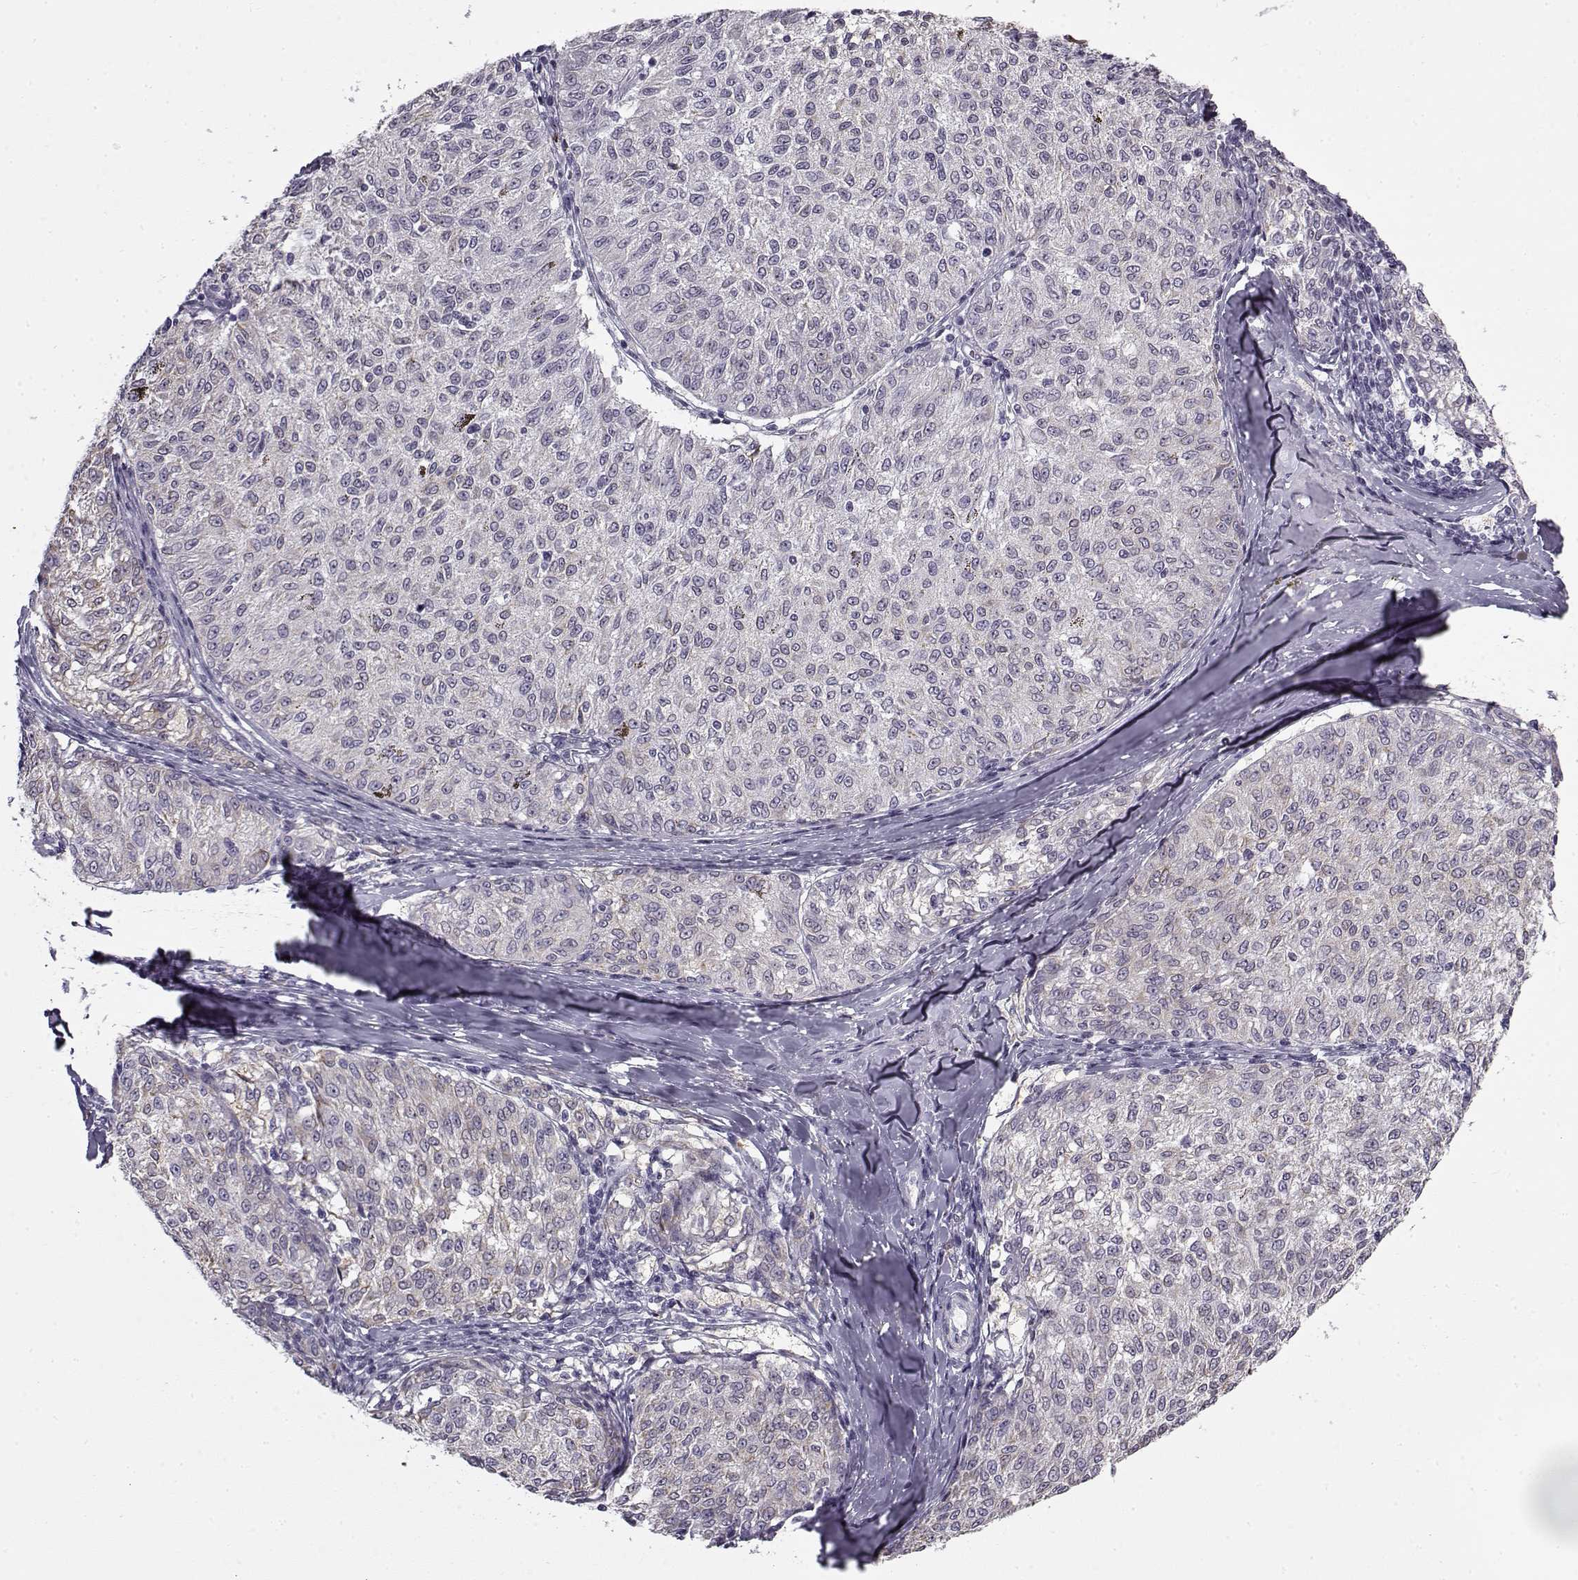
{"staining": {"intensity": "negative", "quantity": "none", "location": "none"}, "tissue": "melanoma", "cell_type": "Tumor cells", "image_type": "cancer", "snomed": [{"axis": "morphology", "description": "Malignant melanoma, NOS"}, {"axis": "topography", "description": "Skin"}], "caption": "An IHC image of malignant melanoma is shown. There is no staining in tumor cells of malignant melanoma.", "gene": "SNCA", "patient": {"sex": "female", "age": 72}}